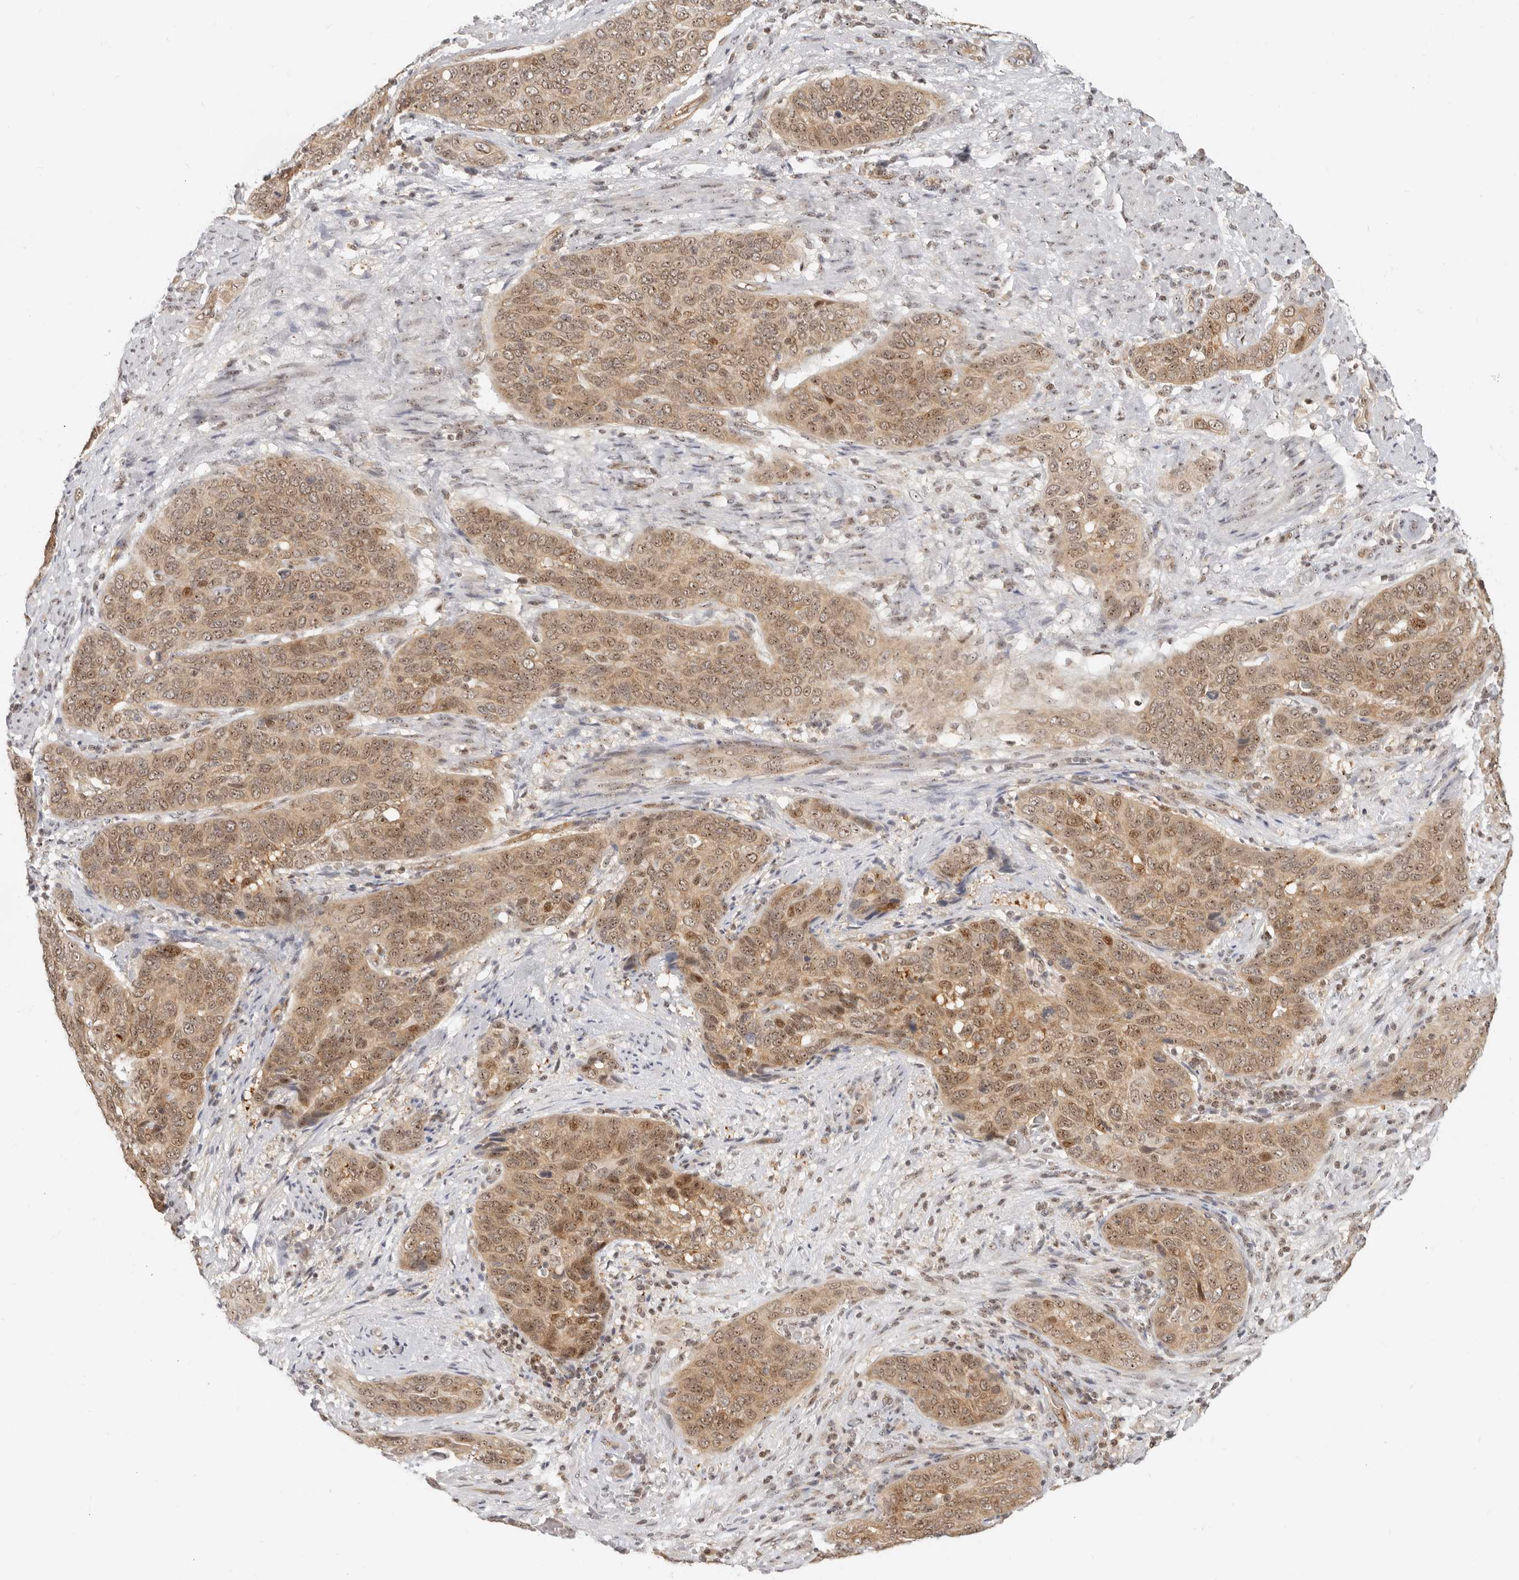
{"staining": {"intensity": "moderate", "quantity": ">75%", "location": "cytoplasmic/membranous,nuclear"}, "tissue": "cervical cancer", "cell_type": "Tumor cells", "image_type": "cancer", "snomed": [{"axis": "morphology", "description": "Squamous cell carcinoma, NOS"}, {"axis": "topography", "description": "Cervix"}], "caption": "Cervical squamous cell carcinoma stained with DAB IHC exhibits medium levels of moderate cytoplasmic/membranous and nuclear positivity in approximately >75% of tumor cells.", "gene": "BAP1", "patient": {"sex": "female", "age": 60}}